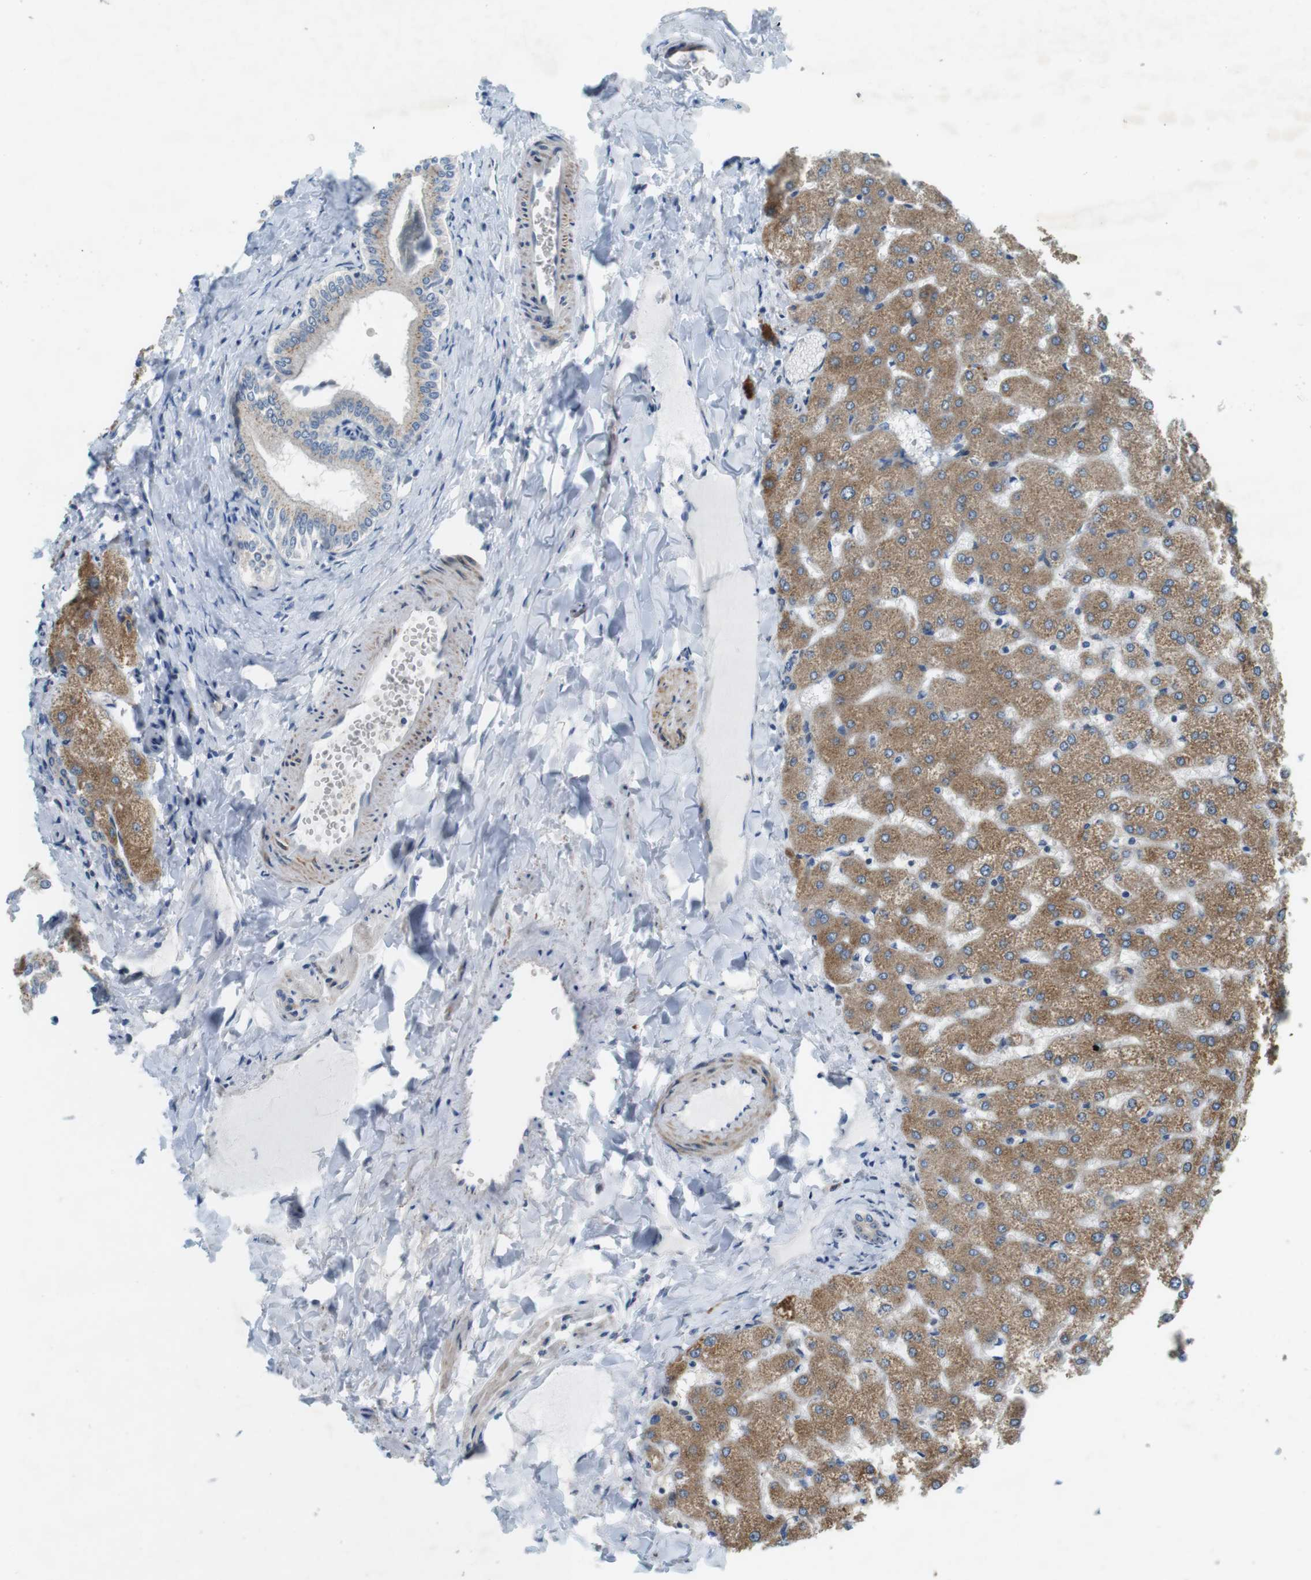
{"staining": {"intensity": "weak", "quantity": ">75%", "location": "cytoplasmic/membranous"}, "tissue": "liver", "cell_type": "Cholangiocytes", "image_type": "normal", "snomed": [{"axis": "morphology", "description": "Normal tissue, NOS"}, {"axis": "topography", "description": "Liver"}], "caption": "Immunohistochemical staining of unremarkable human liver displays low levels of weak cytoplasmic/membranous positivity in approximately >75% of cholangiocytes.", "gene": "TYW1", "patient": {"sex": "female", "age": 32}}